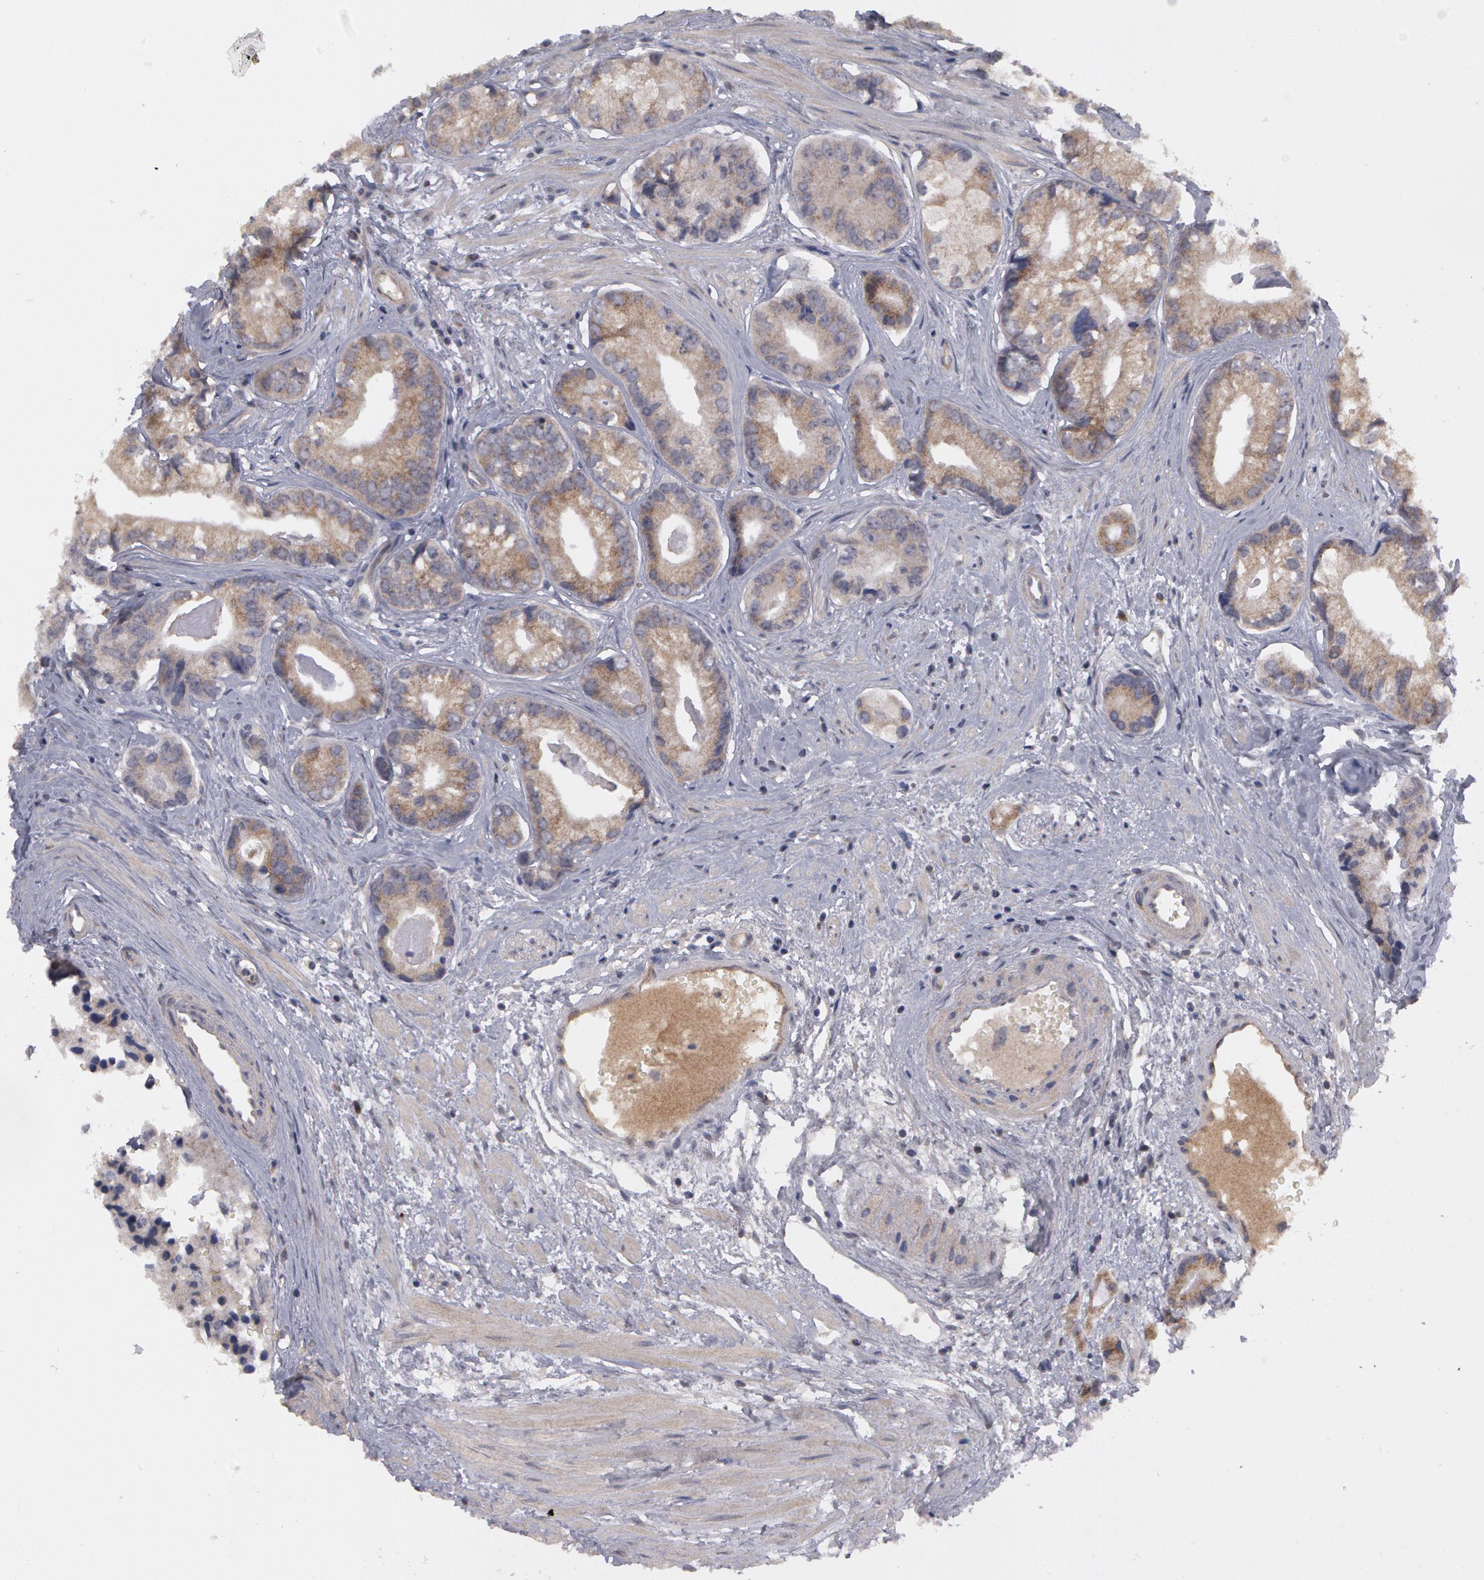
{"staining": {"intensity": "moderate", "quantity": "25%-75%", "location": "cytoplasmic/membranous"}, "tissue": "prostate cancer", "cell_type": "Tumor cells", "image_type": "cancer", "snomed": [{"axis": "morphology", "description": "Adenocarcinoma, High grade"}, {"axis": "topography", "description": "Prostate"}], "caption": "A medium amount of moderate cytoplasmic/membranous expression is appreciated in about 25%-75% of tumor cells in prostate adenocarcinoma (high-grade) tissue.", "gene": "STX5", "patient": {"sex": "male", "age": 56}}